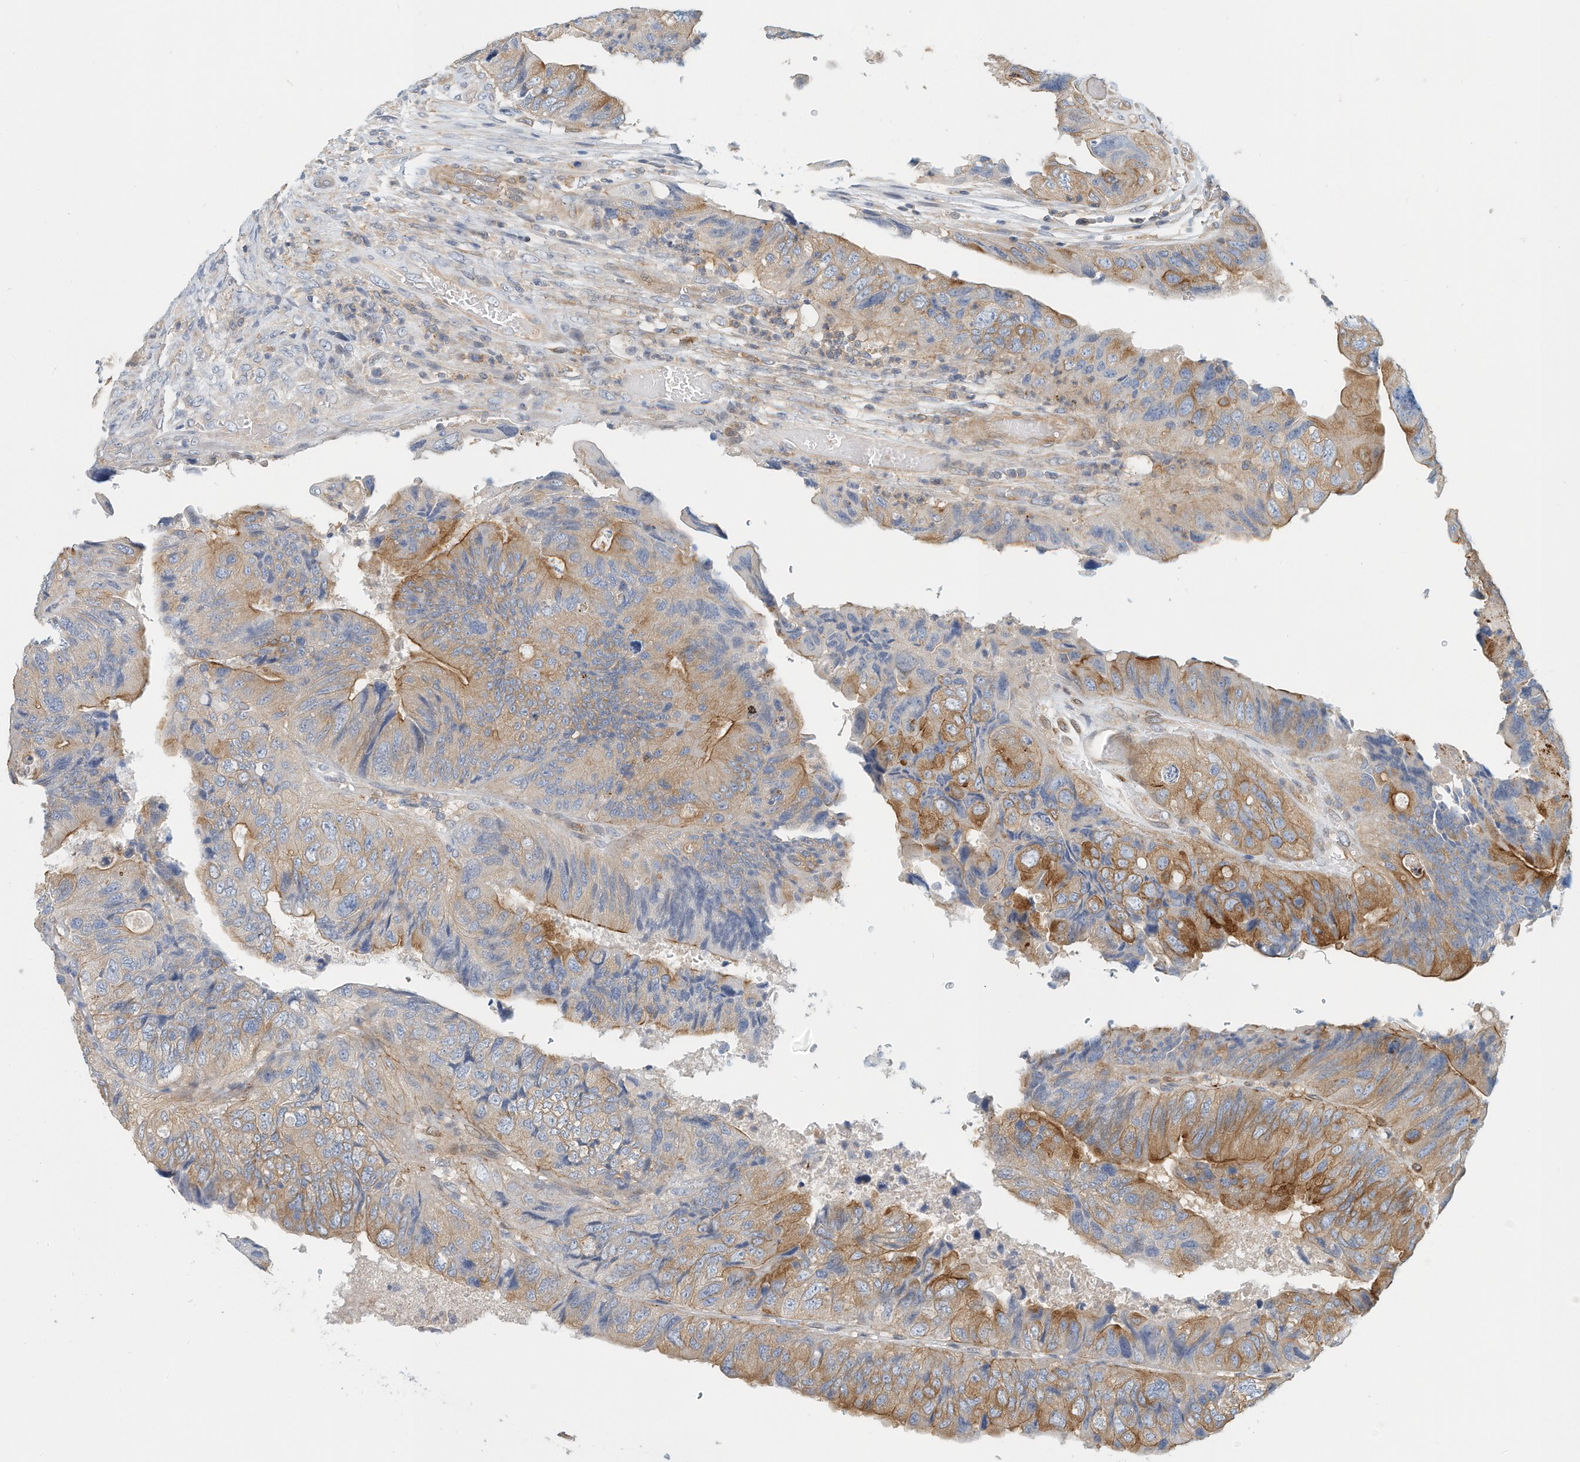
{"staining": {"intensity": "moderate", "quantity": "25%-75%", "location": "cytoplasmic/membranous"}, "tissue": "colorectal cancer", "cell_type": "Tumor cells", "image_type": "cancer", "snomed": [{"axis": "morphology", "description": "Adenocarcinoma, NOS"}, {"axis": "topography", "description": "Rectum"}], "caption": "Human adenocarcinoma (colorectal) stained for a protein (brown) reveals moderate cytoplasmic/membranous positive positivity in about 25%-75% of tumor cells.", "gene": "MICAL1", "patient": {"sex": "male", "age": 63}}